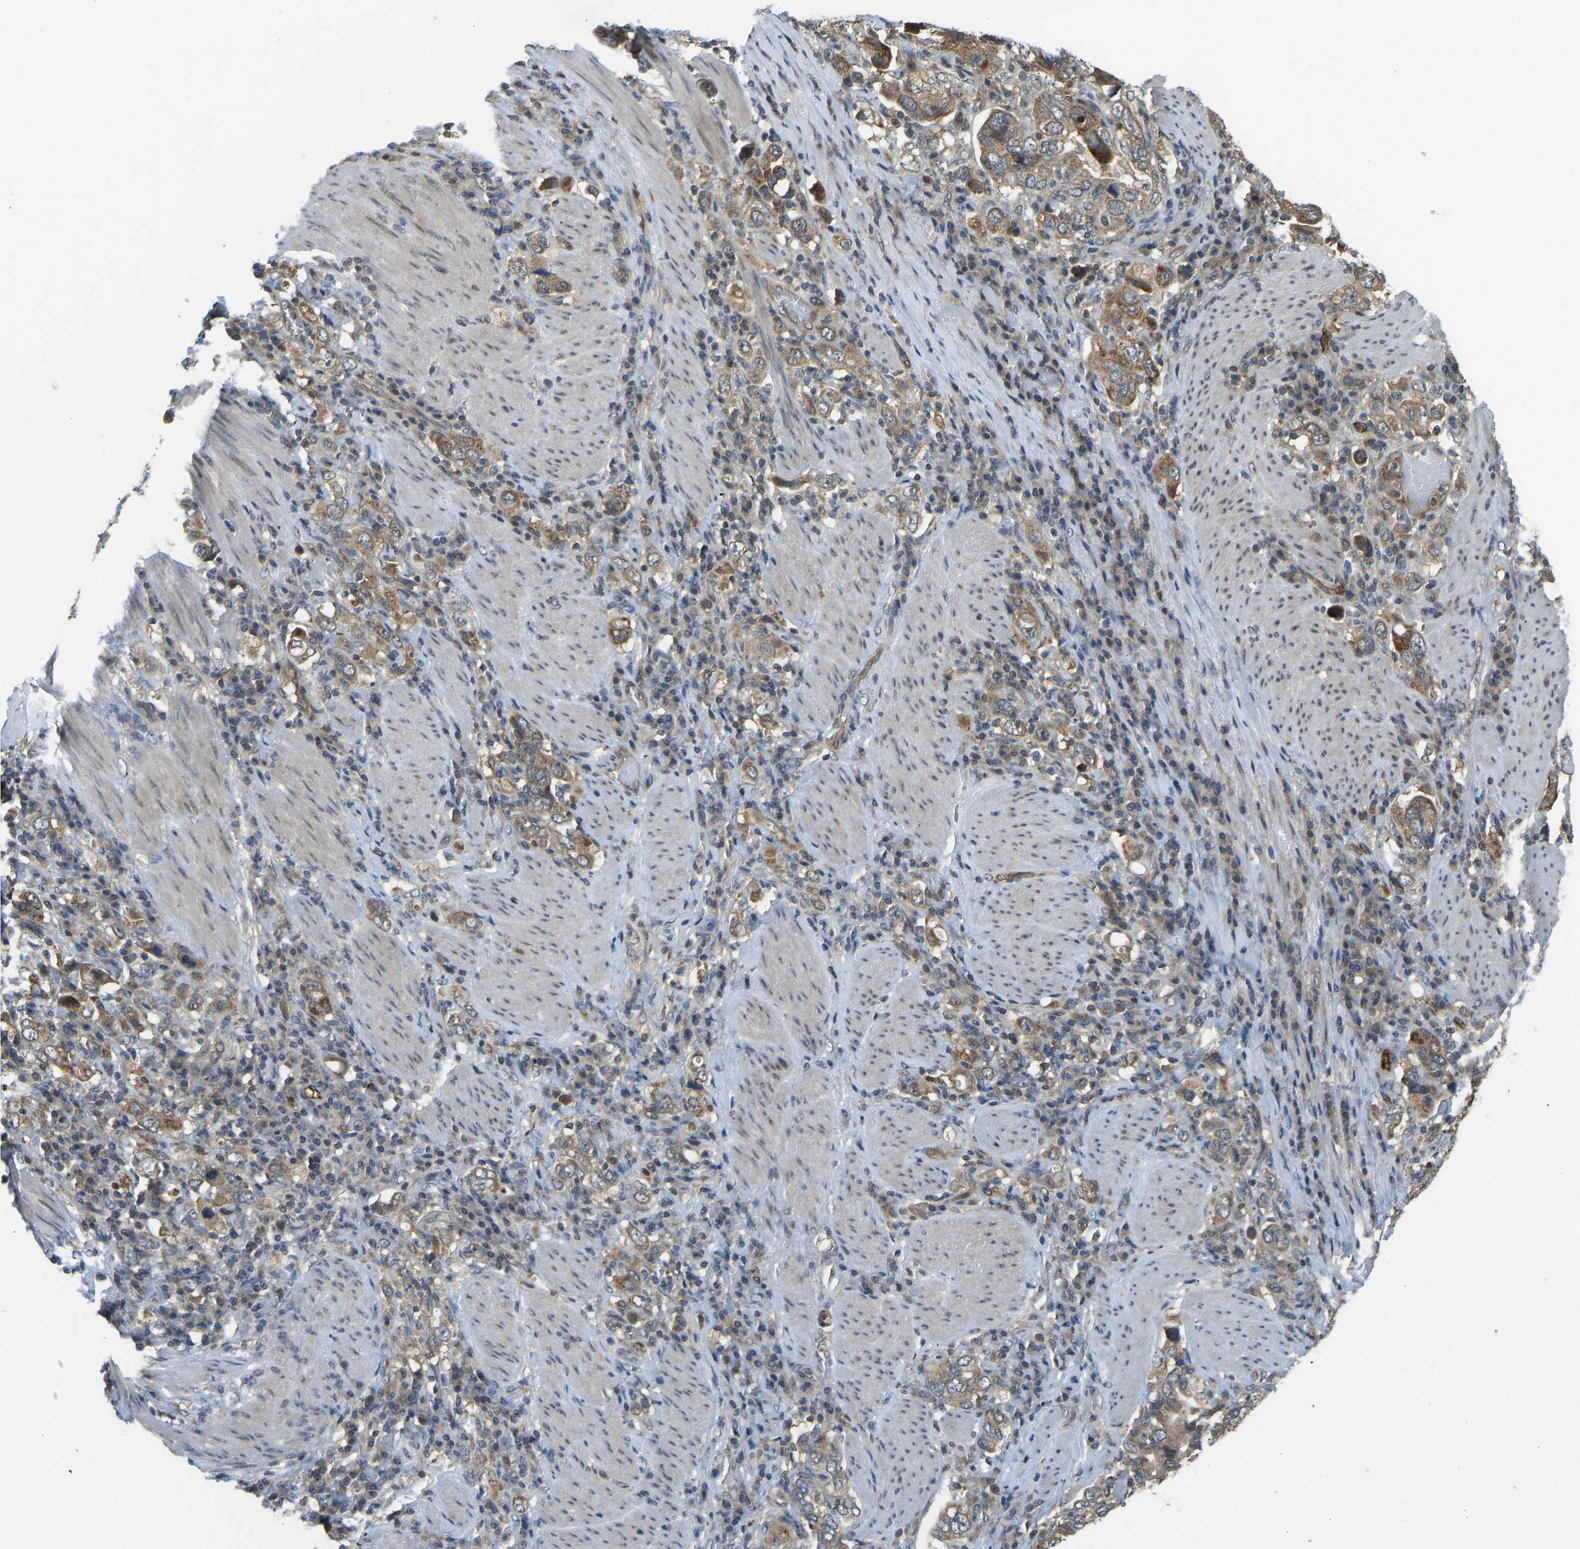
{"staining": {"intensity": "moderate", "quantity": ">75%", "location": "cytoplasmic/membranous"}, "tissue": "stomach cancer", "cell_type": "Tumor cells", "image_type": "cancer", "snomed": [{"axis": "morphology", "description": "Adenocarcinoma, NOS"}, {"axis": "topography", "description": "Stomach, upper"}], "caption": "Stomach cancer stained with immunohistochemistry (IHC) reveals moderate cytoplasmic/membranous expression in about >75% of tumor cells. (Stains: DAB in brown, nuclei in blue, Microscopy: brightfield microscopy at high magnification).", "gene": "CCT8", "patient": {"sex": "male", "age": 62}}